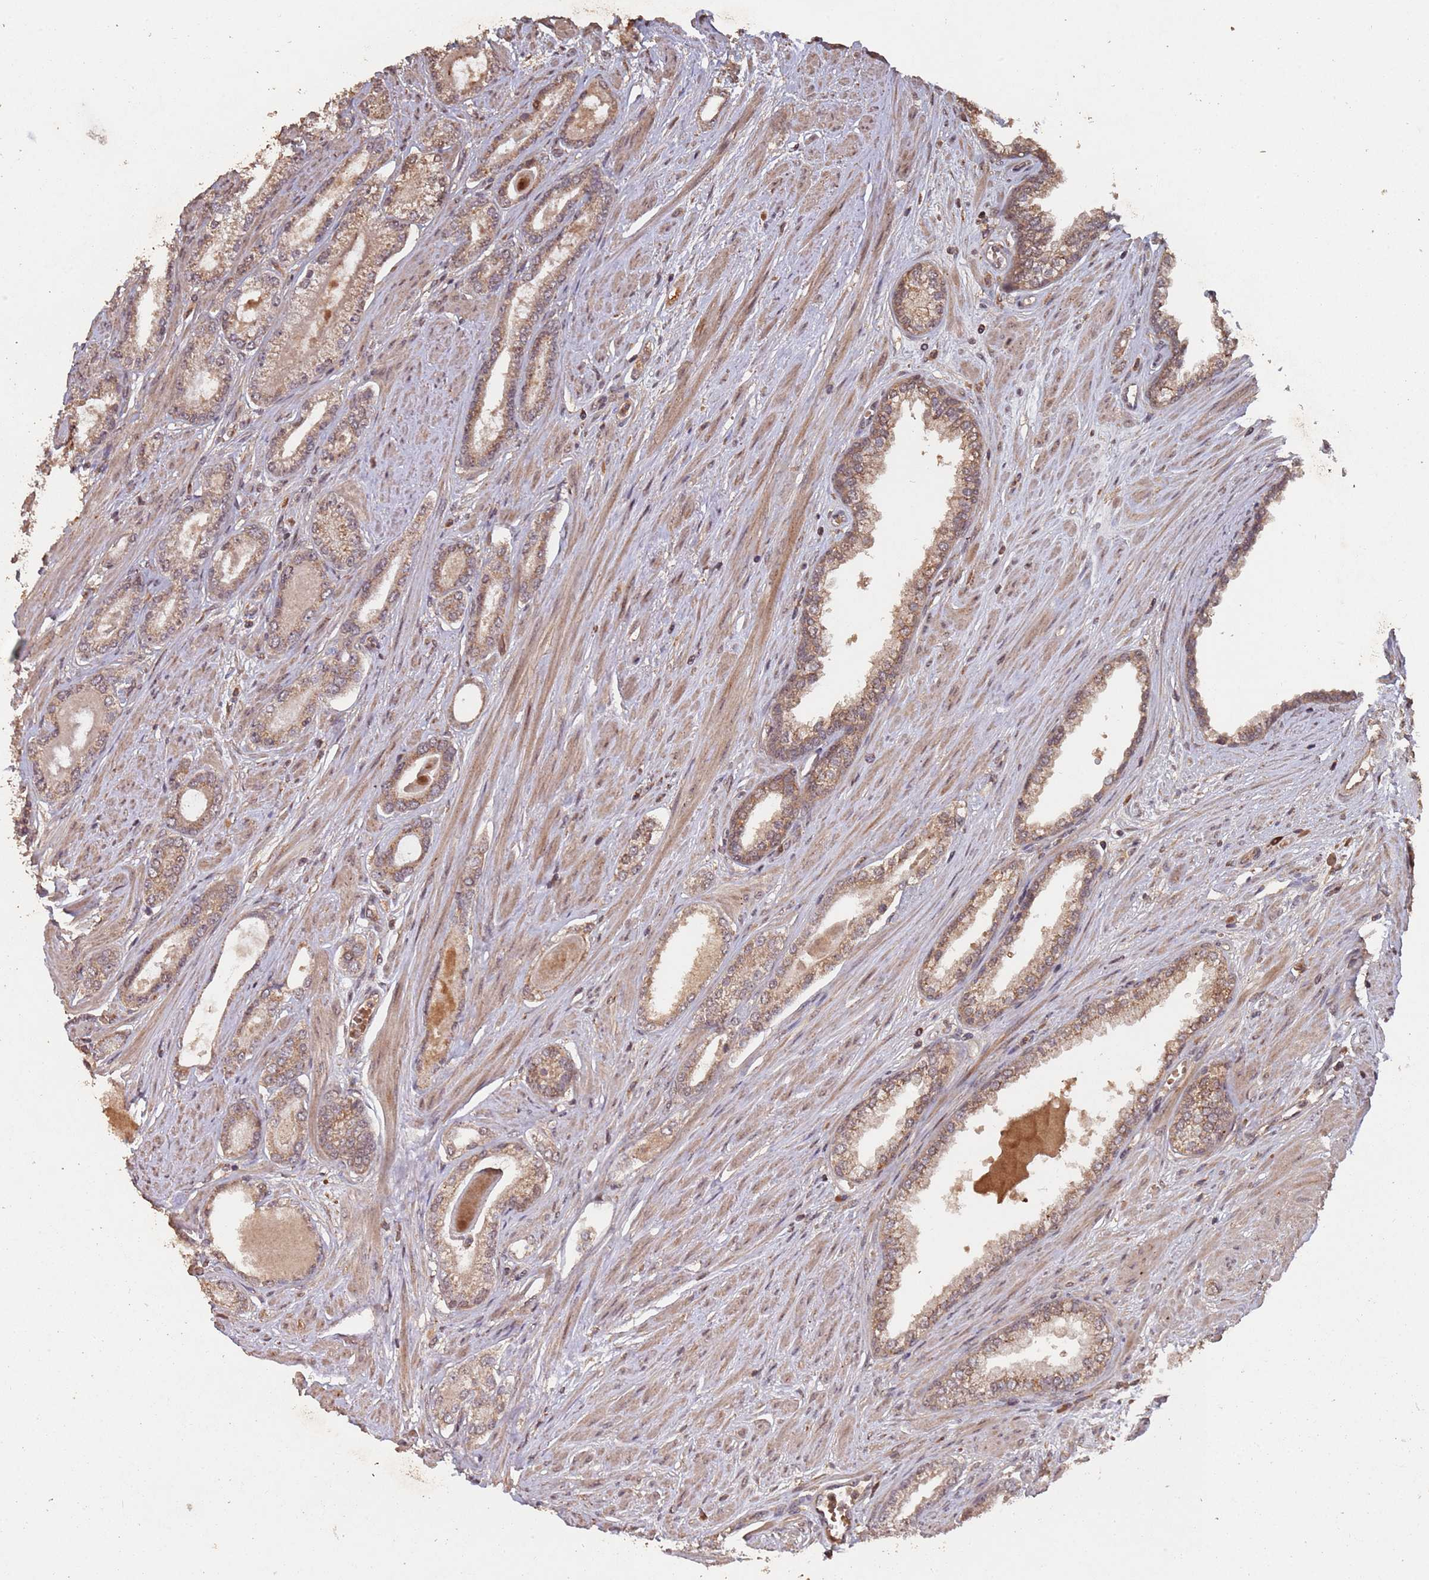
{"staining": {"intensity": "moderate", "quantity": ">75%", "location": "cytoplasmic/membranous"}, "tissue": "prostate cancer", "cell_type": "Tumor cells", "image_type": "cancer", "snomed": [{"axis": "morphology", "description": "Adenocarcinoma, Low grade"}, {"axis": "topography", "description": "Prostate"}], "caption": "Immunohistochemical staining of human adenocarcinoma (low-grade) (prostate) shows medium levels of moderate cytoplasmic/membranous protein positivity in about >75% of tumor cells.", "gene": "FRAT1", "patient": {"sex": "male", "age": 60}}